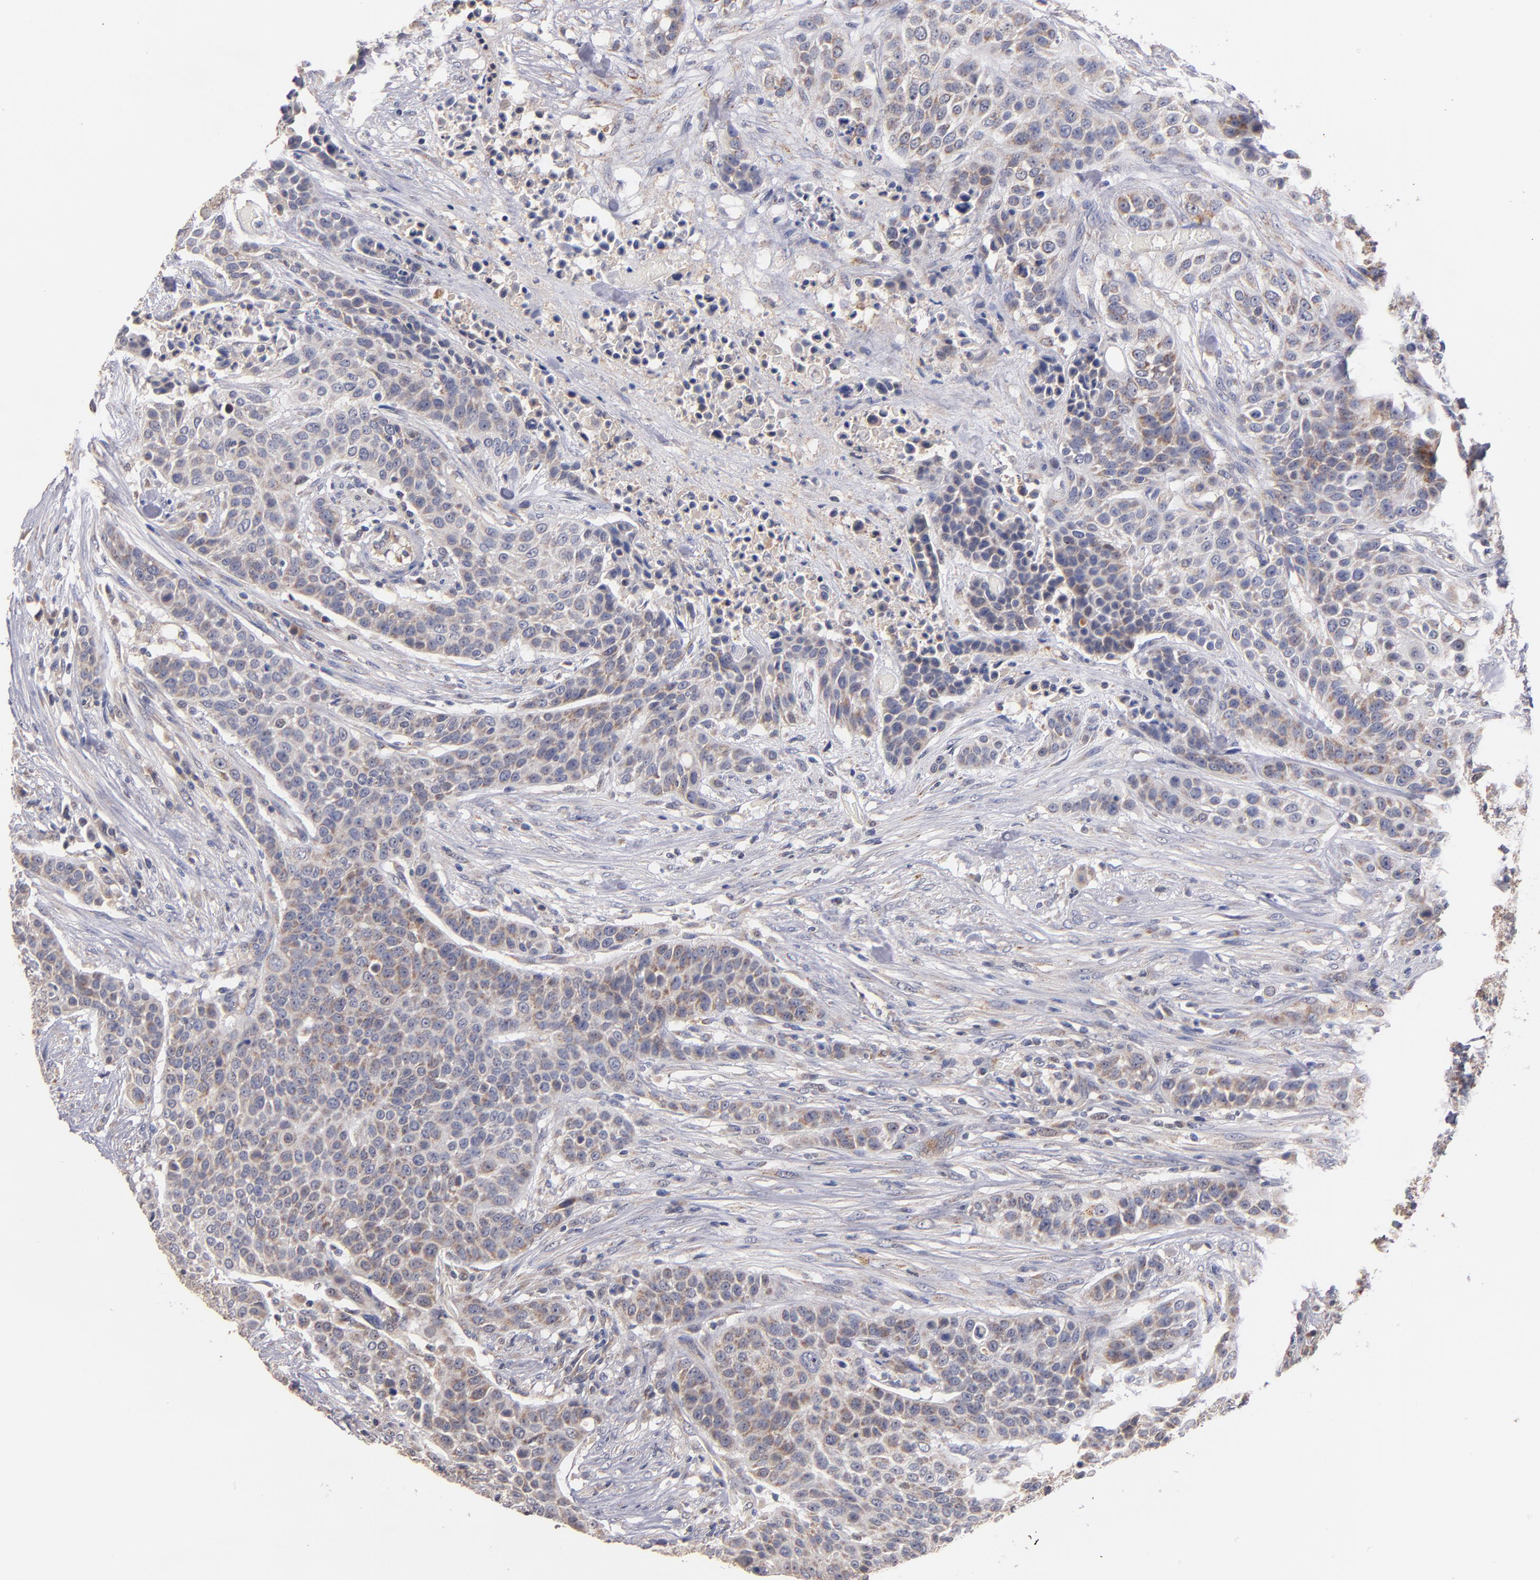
{"staining": {"intensity": "weak", "quantity": ">75%", "location": "cytoplasmic/membranous"}, "tissue": "urothelial cancer", "cell_type": "Tumor cells", "image_type": "cancer", "snomed": [{"axis": "morphology", "description": "Urothelial carcinoma, High grade"}, {"axis": "topography", "description": "Urinary bladder"}], "caption": "The photomicrograph displays a brown stain indicating the presence of a protein in the cytoplasmic/membranous of tumor cells in urothelial cancer.", "gene": "DIABLO", "patient": {"sex": "male", "age": 74}}